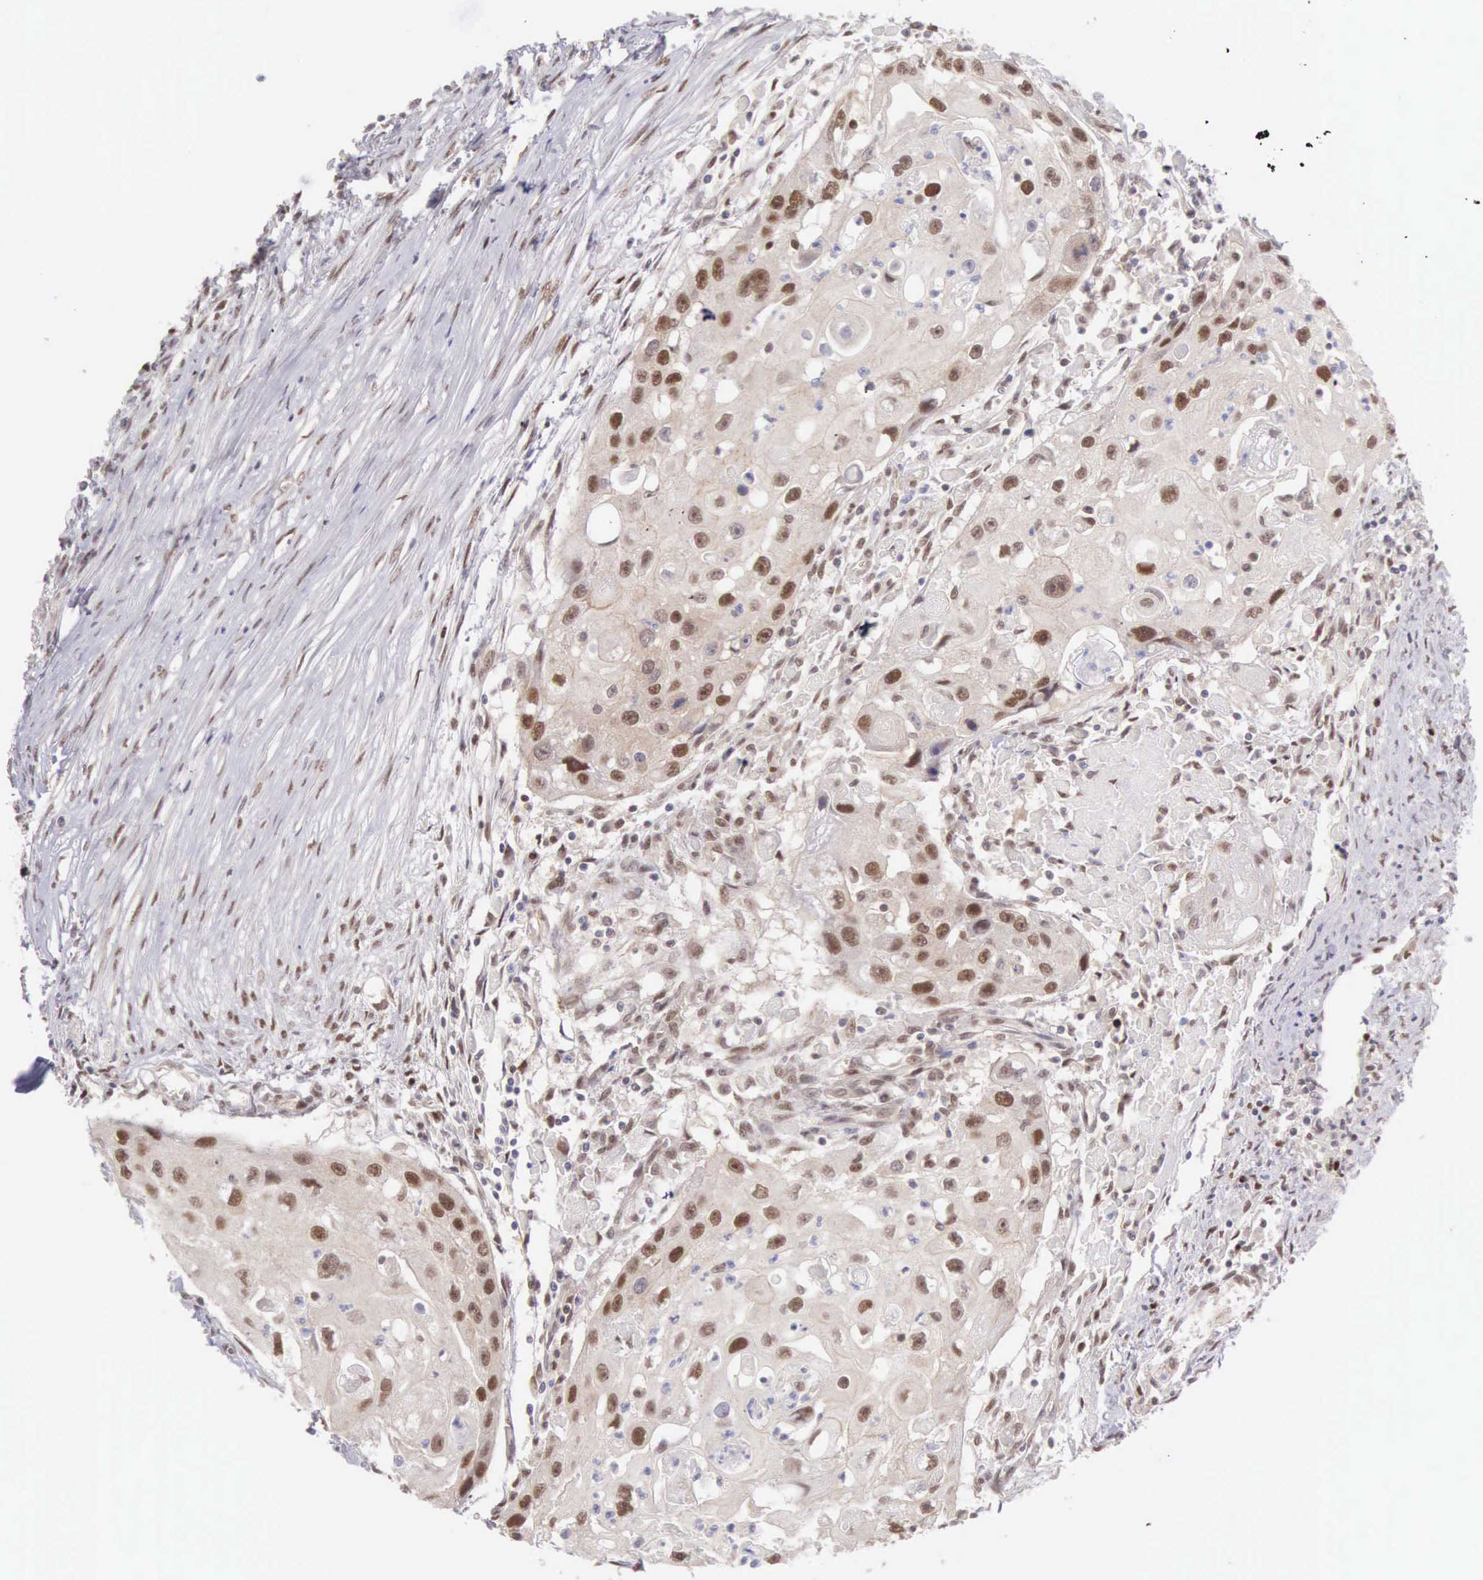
{"staining": {"intensity": "moderate", "quantity": ">75%", "location": "nuclear"}, "tissue": "head and neck cancer", "cell_type": "Tumor cells", "image_type": "cancer", "snomed": [{"axis": "morphology", "description": "Squamous cell carcinoma, NOS"}, {"axis": "topography", "description": "Head-Neck"}], "caption": "Immunohistochemical staining of squamous cell carcinoma (head and neck) demonstrates moderate nuclear protein positivity in about >75% of tumor cells. (DAB IHC, brown staining for protein, blue staining for nuclei).", "gene": "CCDC117", "patient": {"sex": "male", "age": 64}}